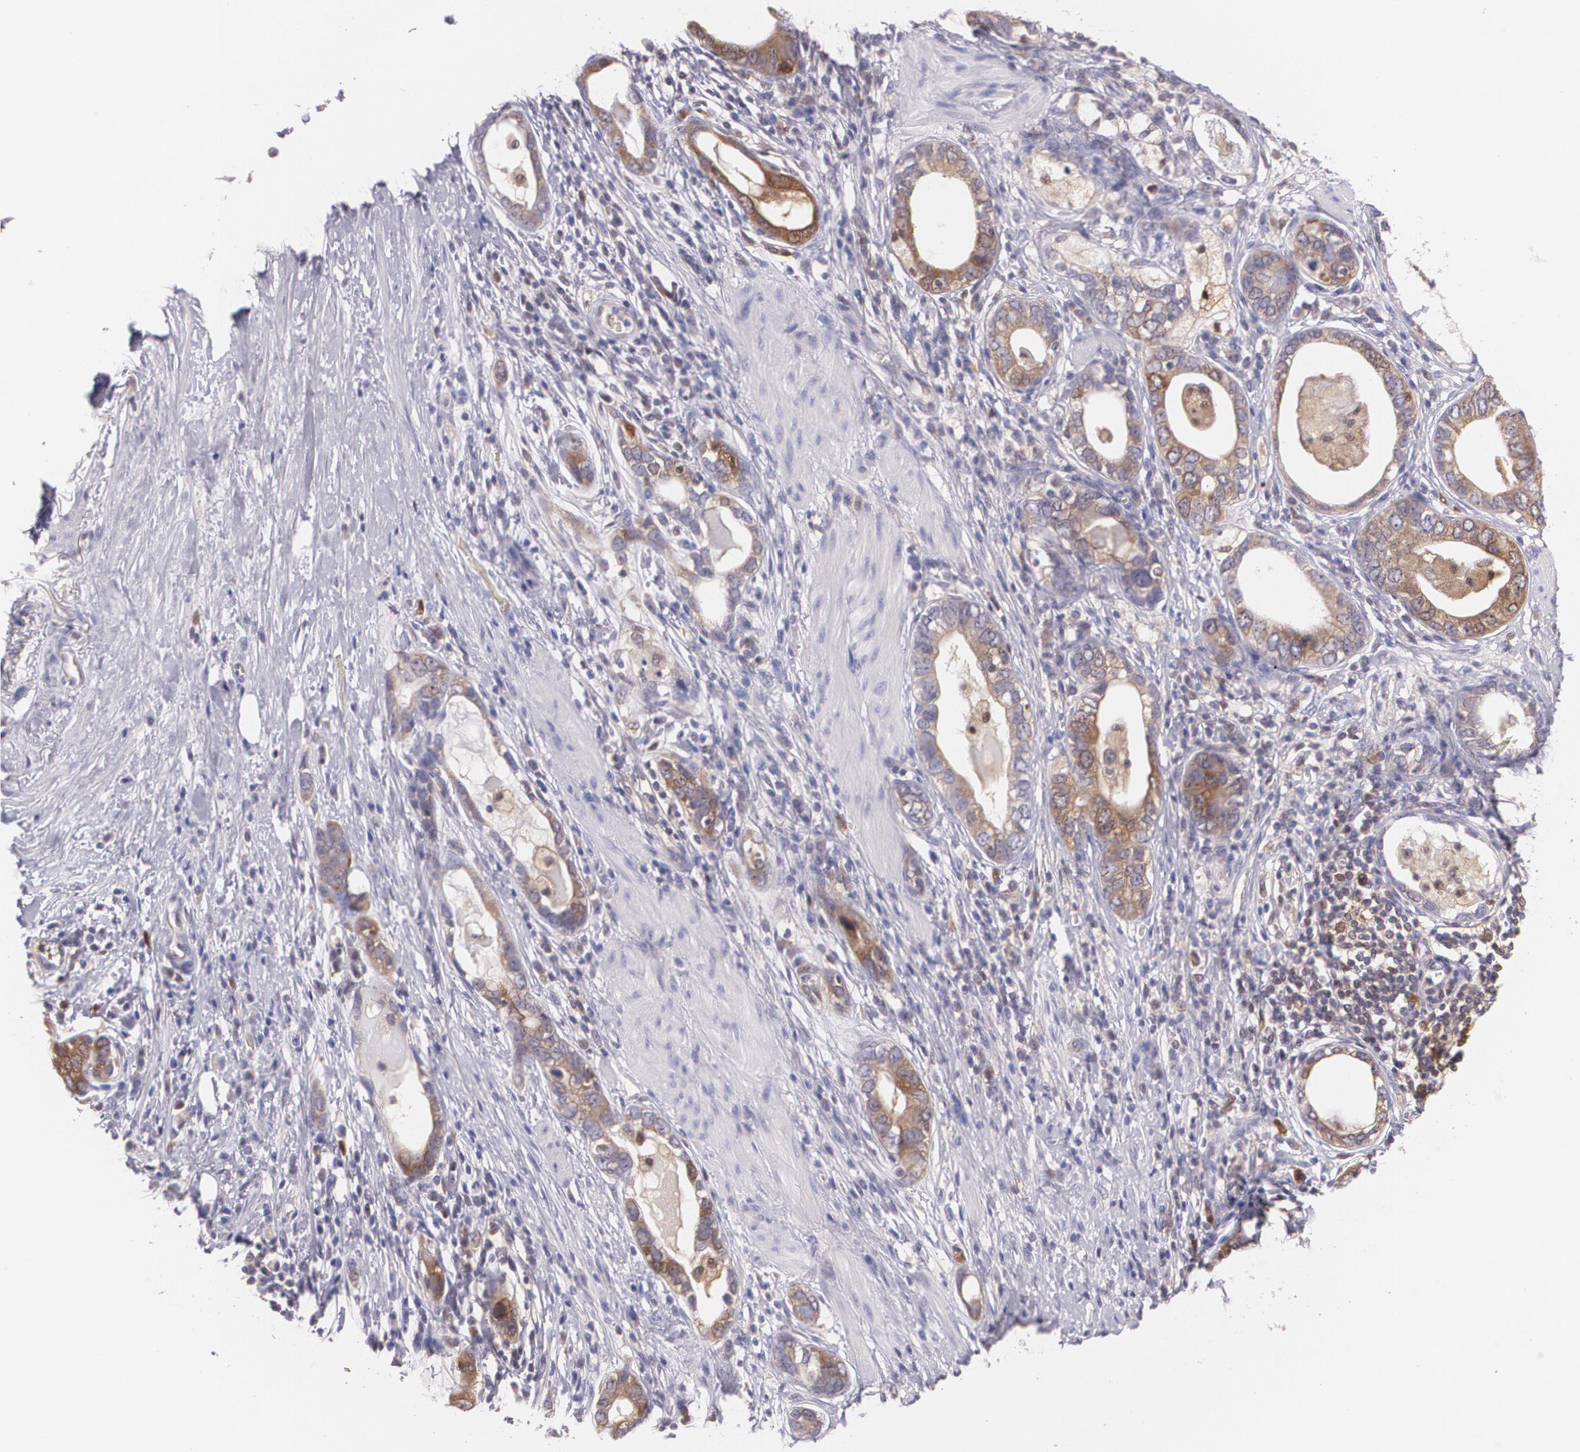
{"staining": {"intensity": "moderate", "quantity": ">75%", "location": "cytoplasmic/membranous,nuclear"}, "tissue": "stomach cancer", "cell_type": "Tumor cells", "image_type": "cancer", "snomed": [{"axis": "morphology", "description": "Adenocarcinoma, NOS"}, {"axis": "topography", "description": "Stomach, lower"}], "caption": "A medium amount of moderate cytoplasmic/membranous and nuclear positivity is appreciated in approximately >75% of tumor cells in stomach cancer (adenocarcinoma) tissue. The protein of interest is shown in brown color, while the nuclei are stained blue.", "gene": "HSPH1", "patient": {"sex": "female", "age": 93}}